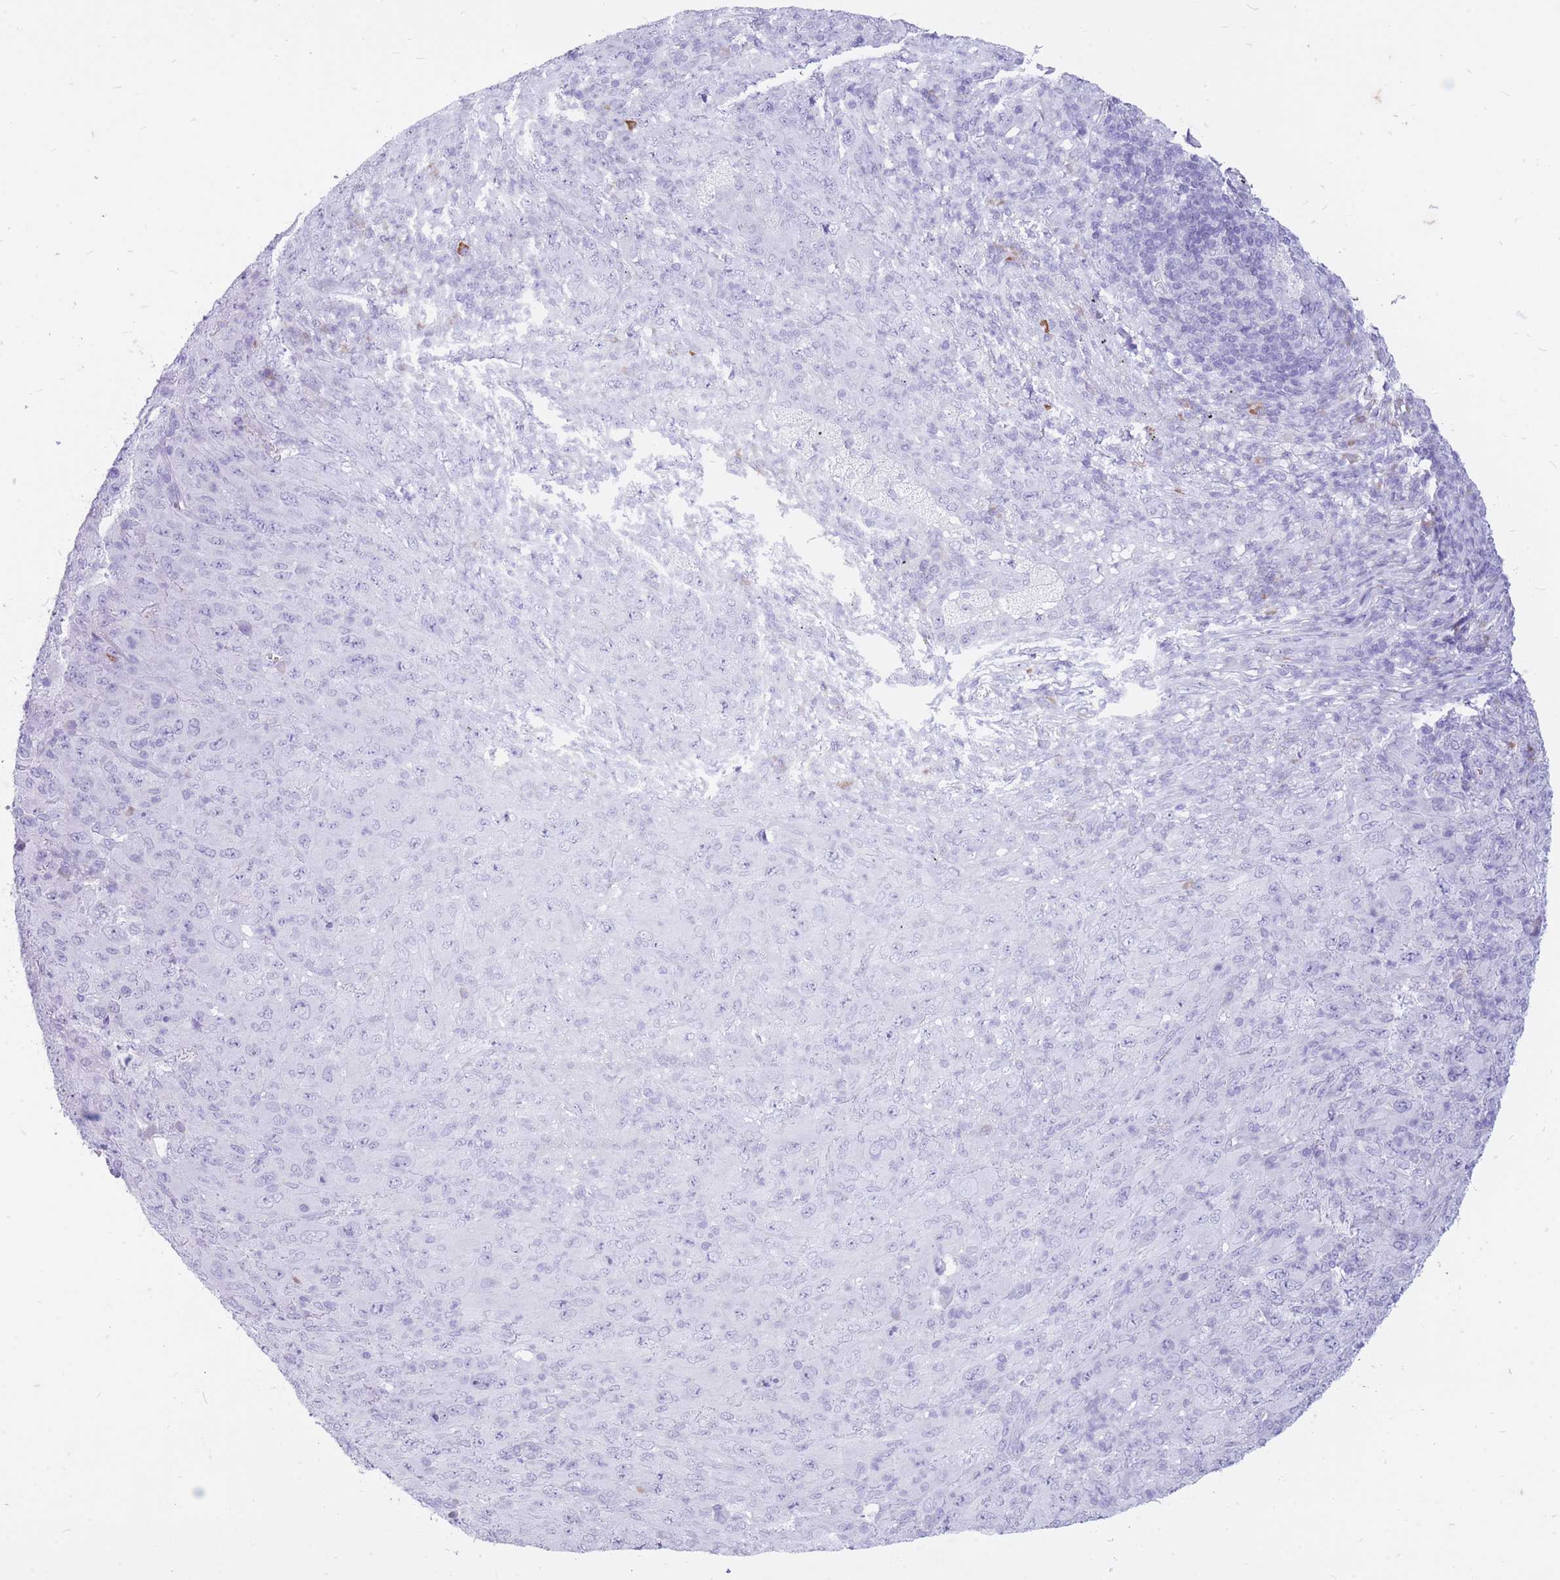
{"staining": {"intensity": "negative", "quantity": "none", "location": "none"}, "tissue": "melanoma", "cell_type": "Tumor cells", "image_type": "cancer", "snomed": [{"axis": "morphology", "description": "Malignant melanoma, Metastatic site"}, {"axis": "topography", "description": "Skin"}], "caption": "A photomicrograph of malignant melanoma (metastatic site) stained for a protein reveals no brown staining in tumor cells.", "gene": "ZFP37", "patient": {"sex": "female", "age": 56}}